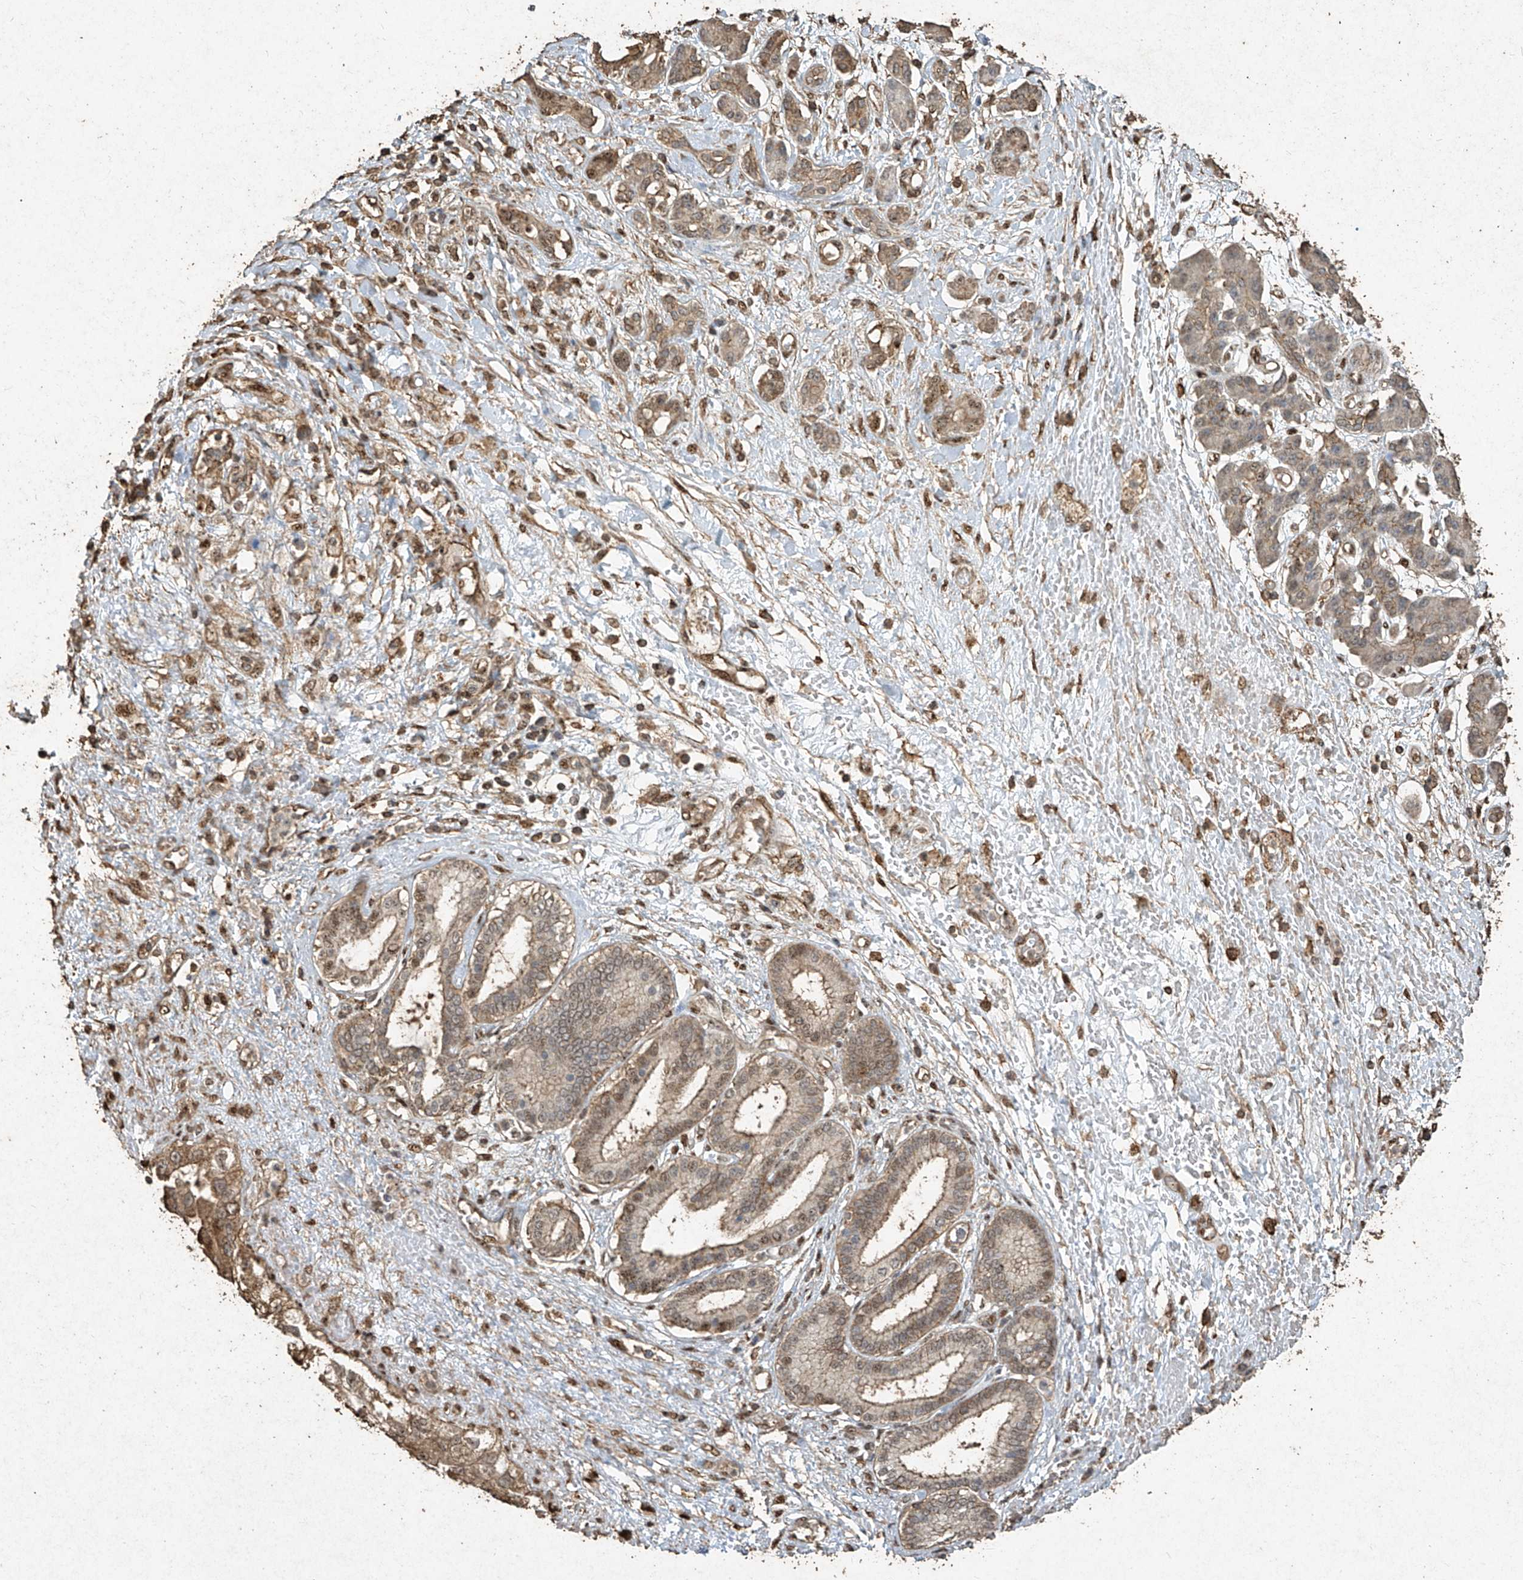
{"staining": {"intensity": "weak", "quantity": "25%-75%", "location": "cytoplasmic/membranous,nuclear"}, "tissue": "pancreatic cancer", "cell_type": "Tumor cells", "image_type": "cancer", "snomed": [{"axis": "morphology", "description": "Adenocarcinoma, NOS"}, {"axis": "topography", "description": "Pancreas"}], "caption": "Human adenocarcinoma (pancreatic) stained for a protein (brown) demonstrates weak cytoplasmic/membranous and nuclear positive expression in approximately 25%-75% of tumor cells.", "gene": "ERBB3", "patient": {"sex": "female", "age": 56}}